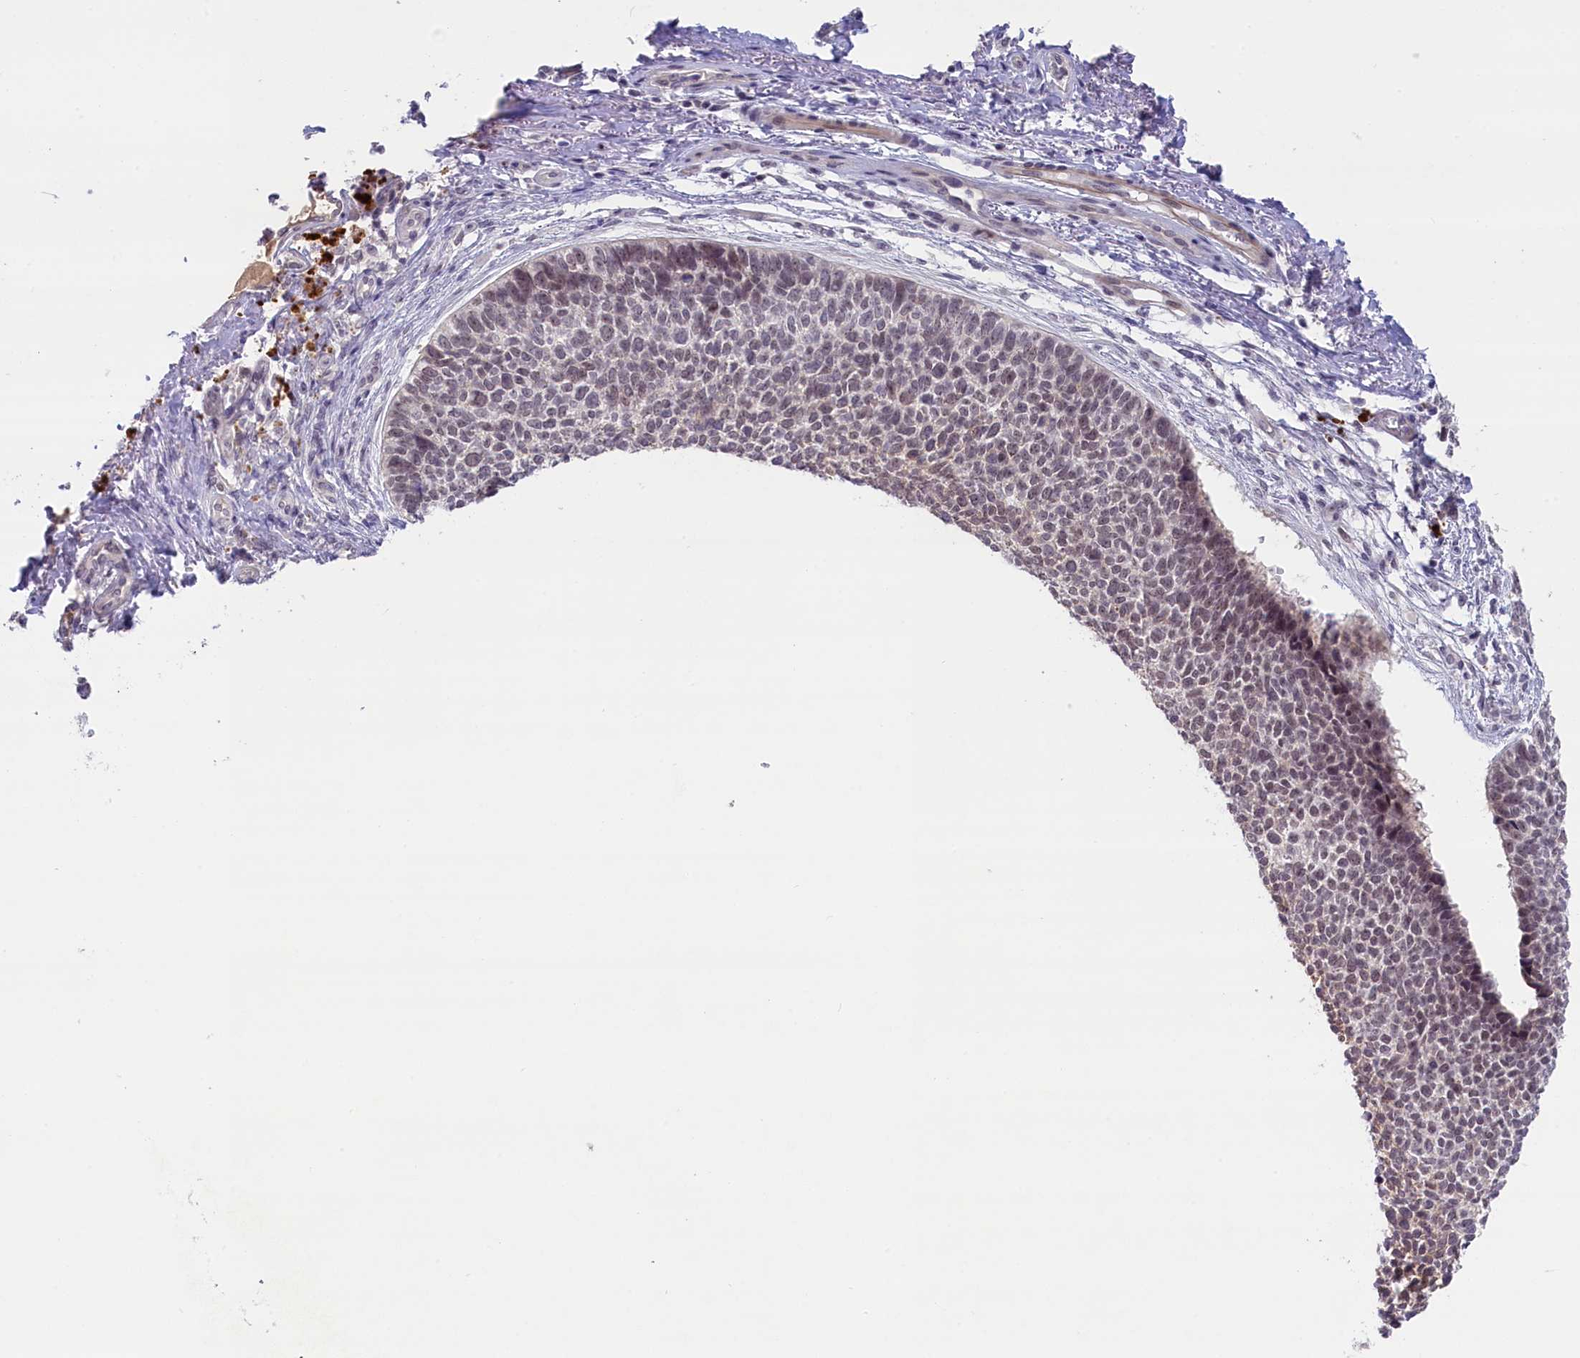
{"staining": {"intensity": "weak", "quantity": "25%-75%", "location": "nuclear"}, "tissue": "skin cancer", "cell_type": "Tumor cells", "image_type": "cancer", "snomed": [{"axis": "morphology", "description": "Basal cell carcinoma"}, {"axis": "topography", "description": "Skin"}], "caption": "Approximately 25%-75% of tumor cells in skin cancer show weak nuclear protein expression as visualized by brown immunohistochemical staining.", "gene": "CRAMP1", "patient": {"sex": "female", "age": 84}}